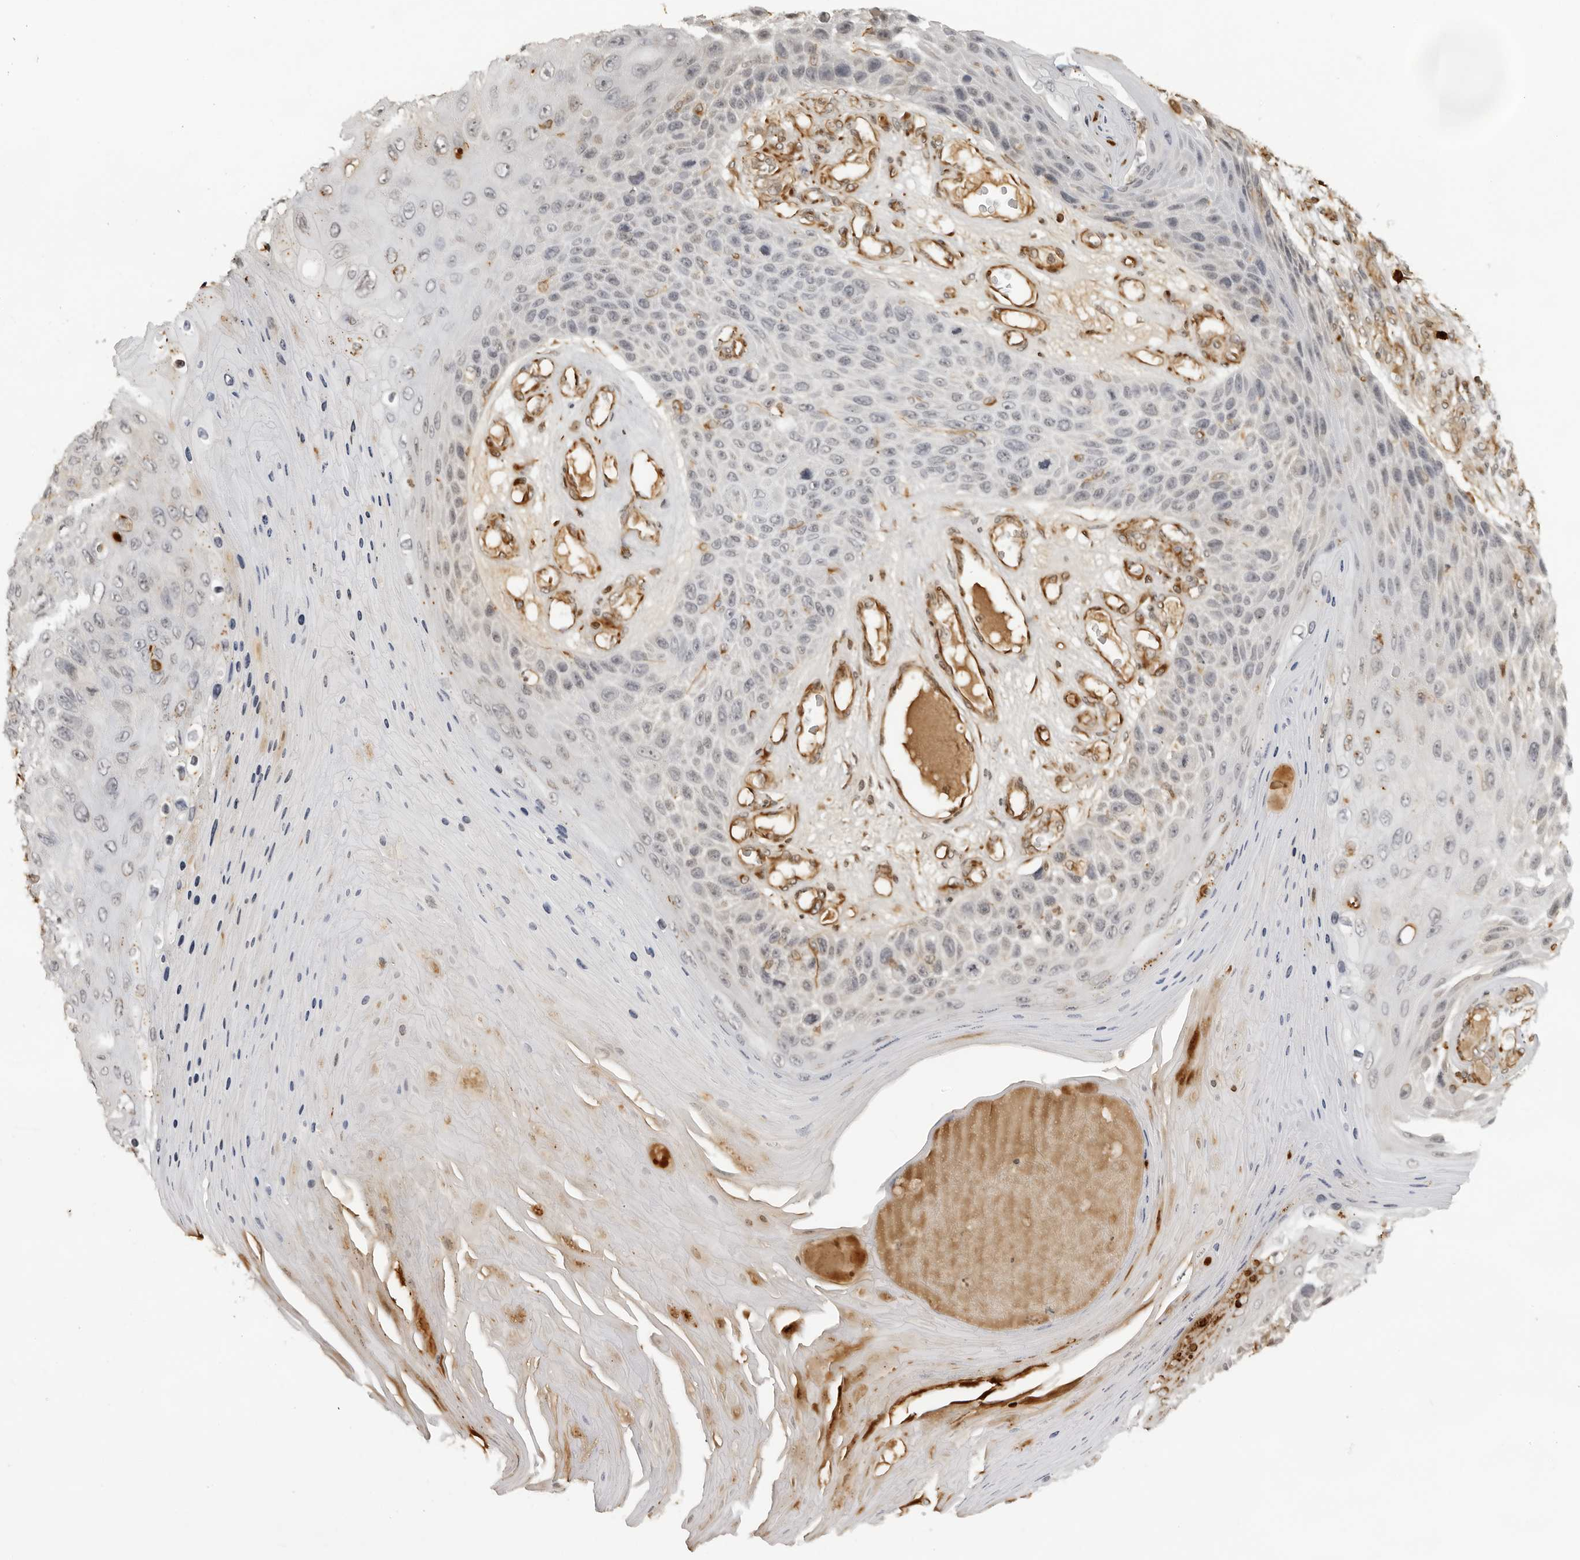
{"staining": {"intensity": "moderate", "quantity": "<25%", "location": "cytoplasmic/membranous"}, "tissue": "skin cancer", "cell_type": "Tumor cells", "image_type": "cancer", "snomed": [{"axis": "morphology", "description": "Squamous cell carcinoma, NOS"}, {"axis": "topography", "description": "Skin"}], "caption": "Human skin cancer (squamous cell carcinoma) stained with a protein marker exhibits moderate staining in tumor cells.", "gene": "DYNLT5", "patient": {"sex": "female", "age": 88}}